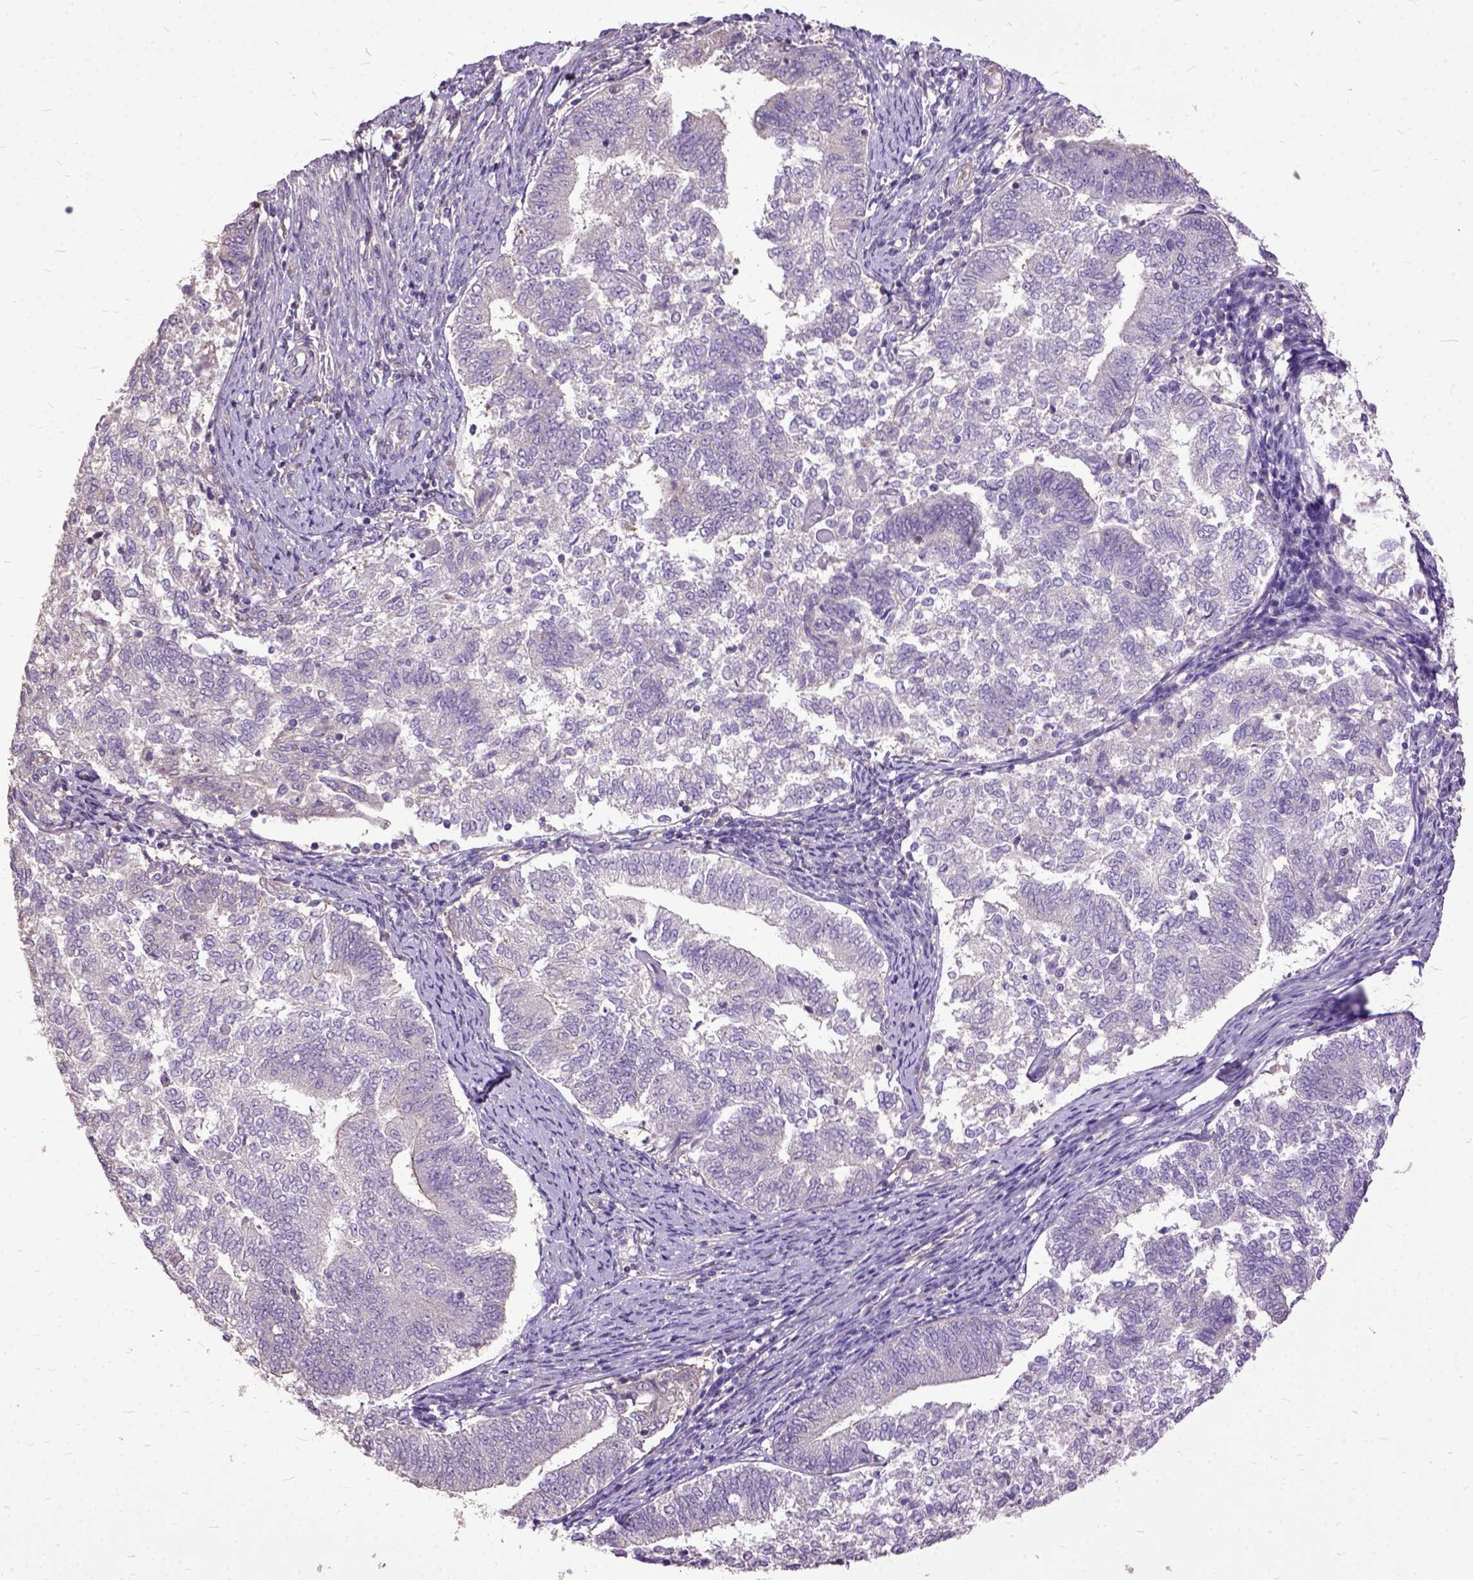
{"staining": {"intensity": "negative", "quantity": "none", "location": "none"}, "tissue": "endometrial cancer", "cell_type": "Tumor cells", "image_type": "cancer", "snomed": [{"axis": "morphology", "description": "Adenocarcinoma, NOS"}, {"axis": "topography", "description": "Endometrium"}], "caption": "Endometrial adenocarcinoma stained for a protein using immunohistochemistry displays no staining tumor cells.", "gene": "AREG", "patient": {"sex": "female", "age": 65}}